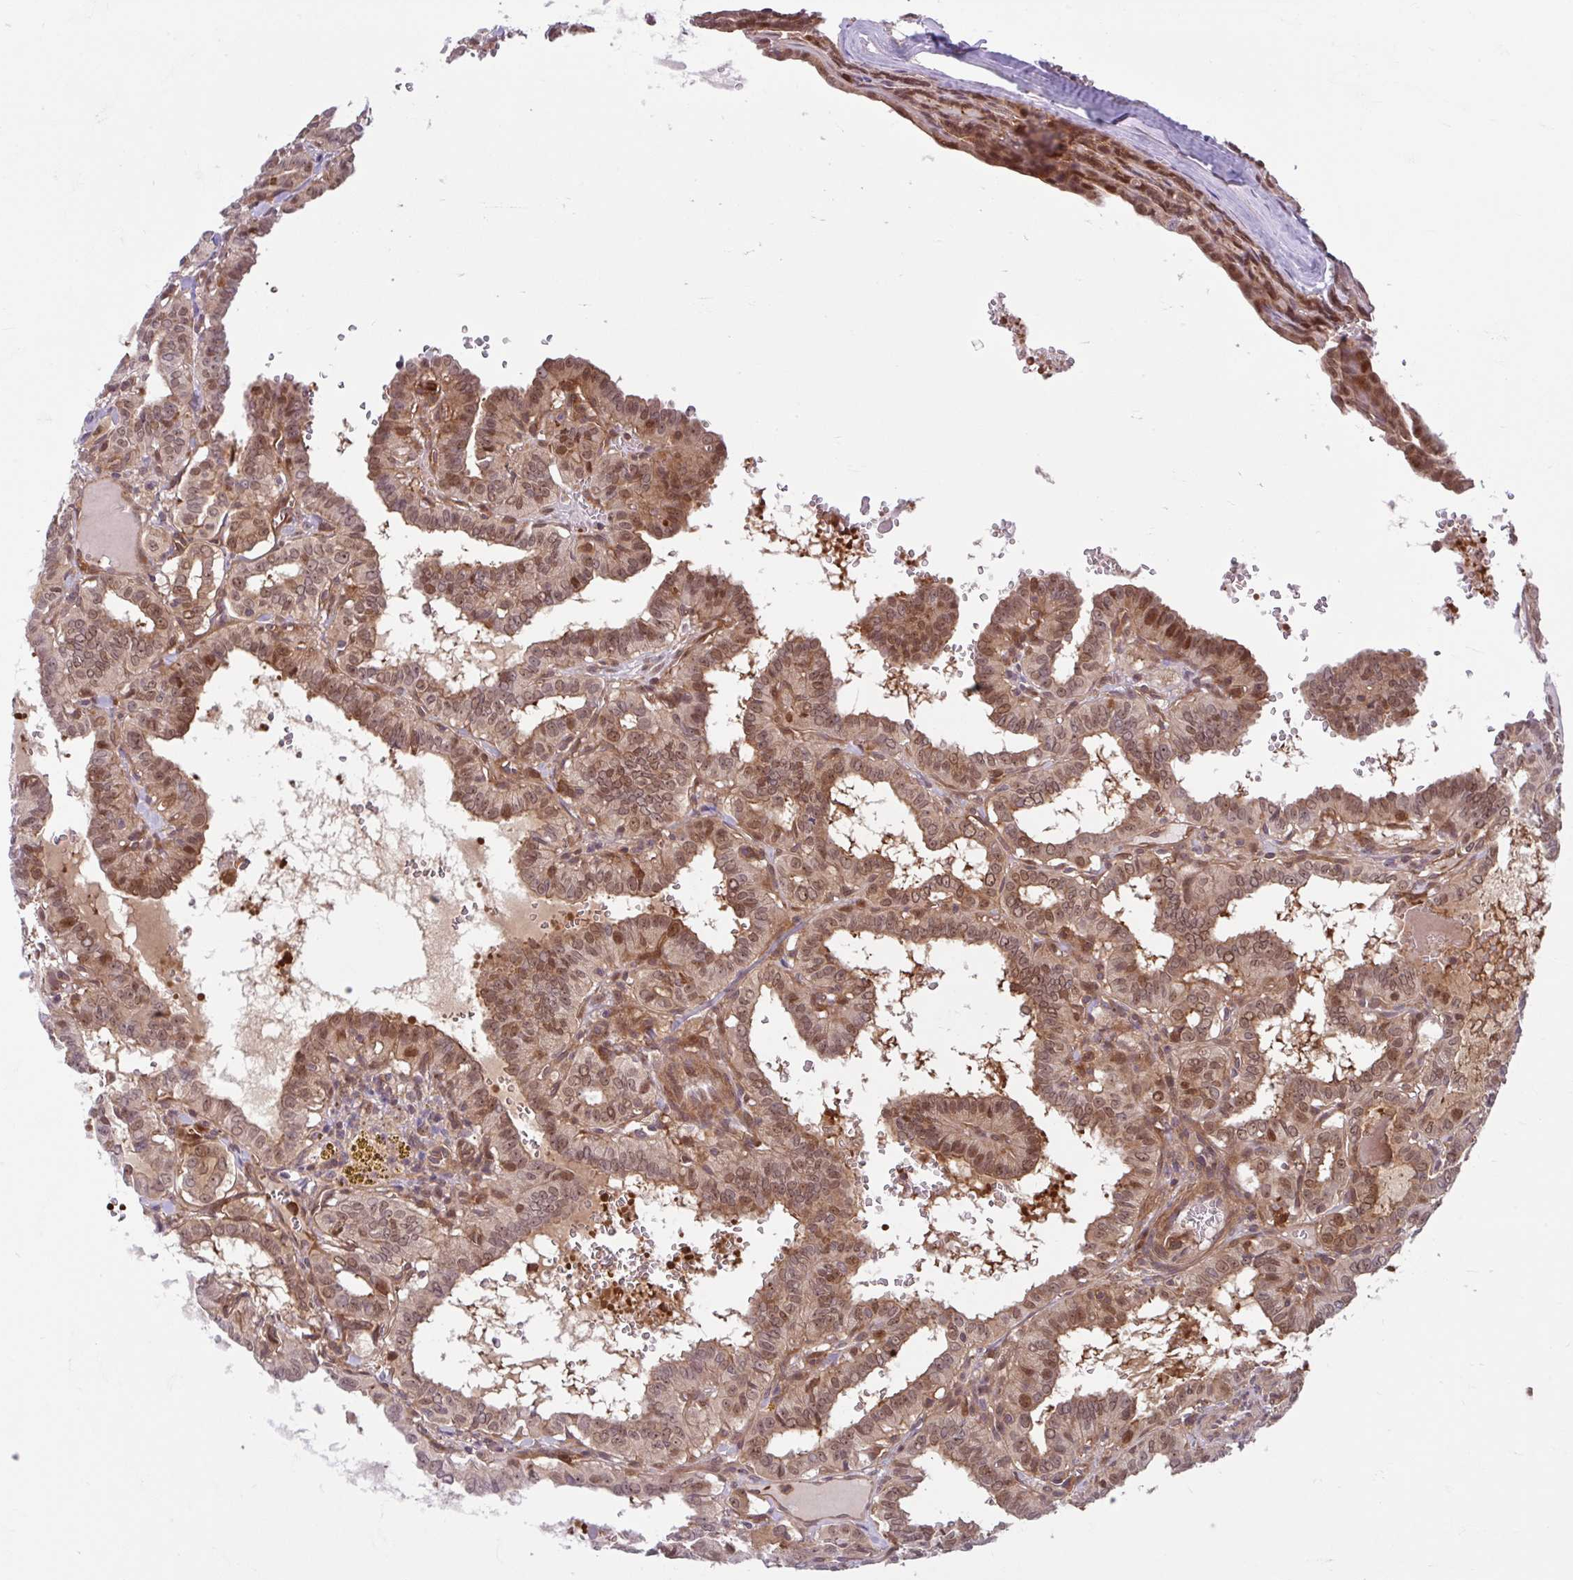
{"staining": {"intensity": "moderate", "quantity": ">75%", "location": "cytoplasmic/membranous,nuclear"}, "tissue": "thyroid cancer", "cell_type": "Tumor cells", "image_type": "cancer", "snomed": [{"axis": "morphology", "description": "Papillary adenocarcinoma, NOS"}, {"axis": "topography", "description": "Thyroid gland"}], "caption": "Immunohistochemistry histopathology image of neoplastic tissue: human thyroid papillary adenocarcinoma stained using IHC shows medium levels of moderate protein expression localized specifically in the cytoplasmic/membranous and nuclear of tumor cells, appearing as a cytoplasmic/membranous and nuclear brown color.", "gene": "HMBS", "patient": {"sex": "female", "age": 21}}